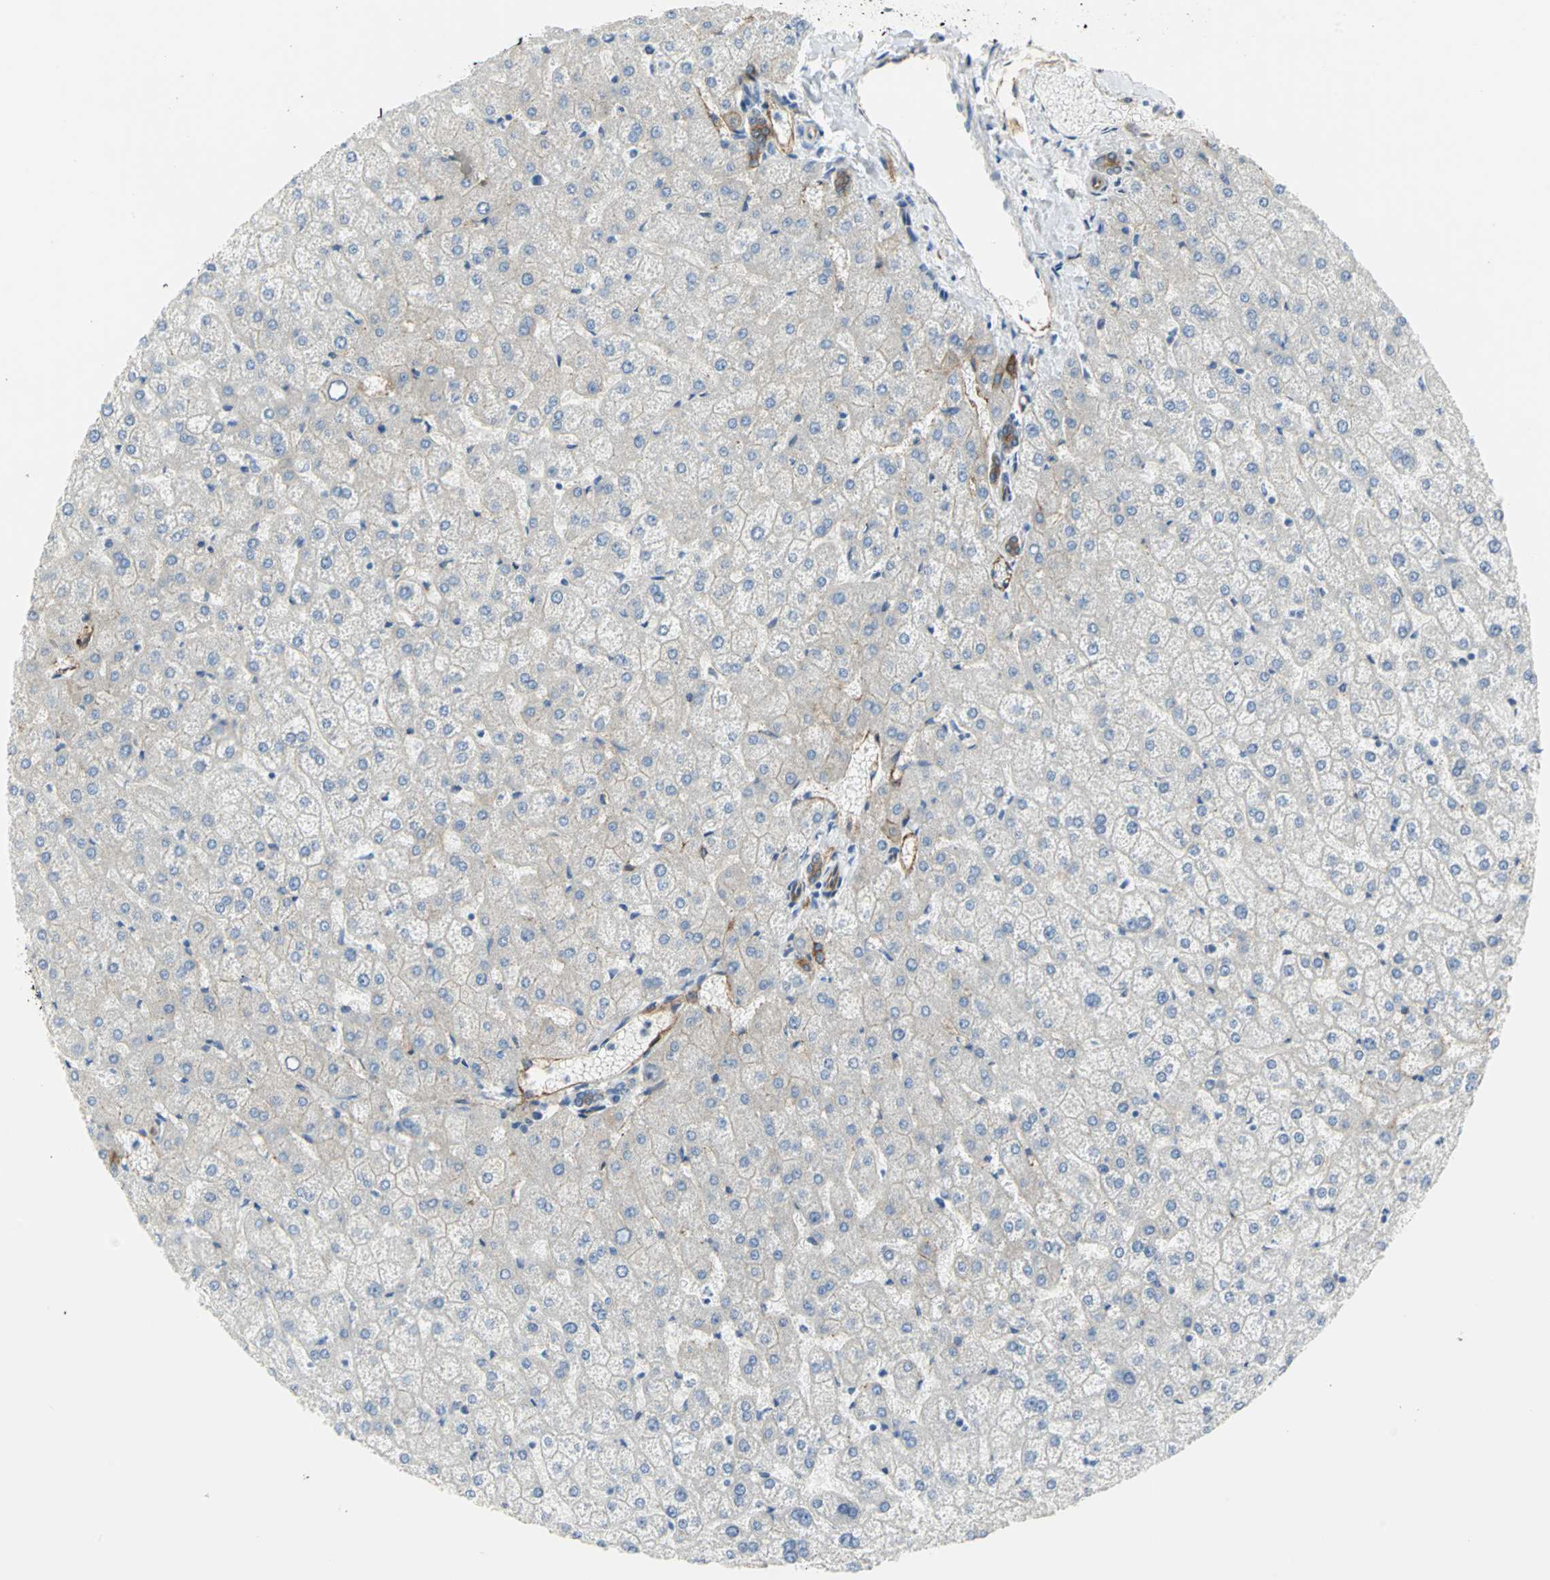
{"staining": {"intensity": "moderate", "quantity": ">75%", "location": "cytoplasmic/membranous"}, "tissue": "liver", "cell_type": "Cholangiocytes", "image_type": "normal", "snomed": [{"axis": "morphology", "description": "Normal tissue, NOS"}, {"axis": "topography", "description": "Liver"}], "caption": "The histopathology image reveals immunohistochemical staining of normal liver. There is moderate cytoplasmic/membranous expression is present in approximately >75% of cholangiocytes. The staining was performed using DAB, with brown indicating positive protein expression. Nuclei are stained blue with hematoxylin.", "gene": "FLNB", "patient": {"sex": "female", "age": 32}}